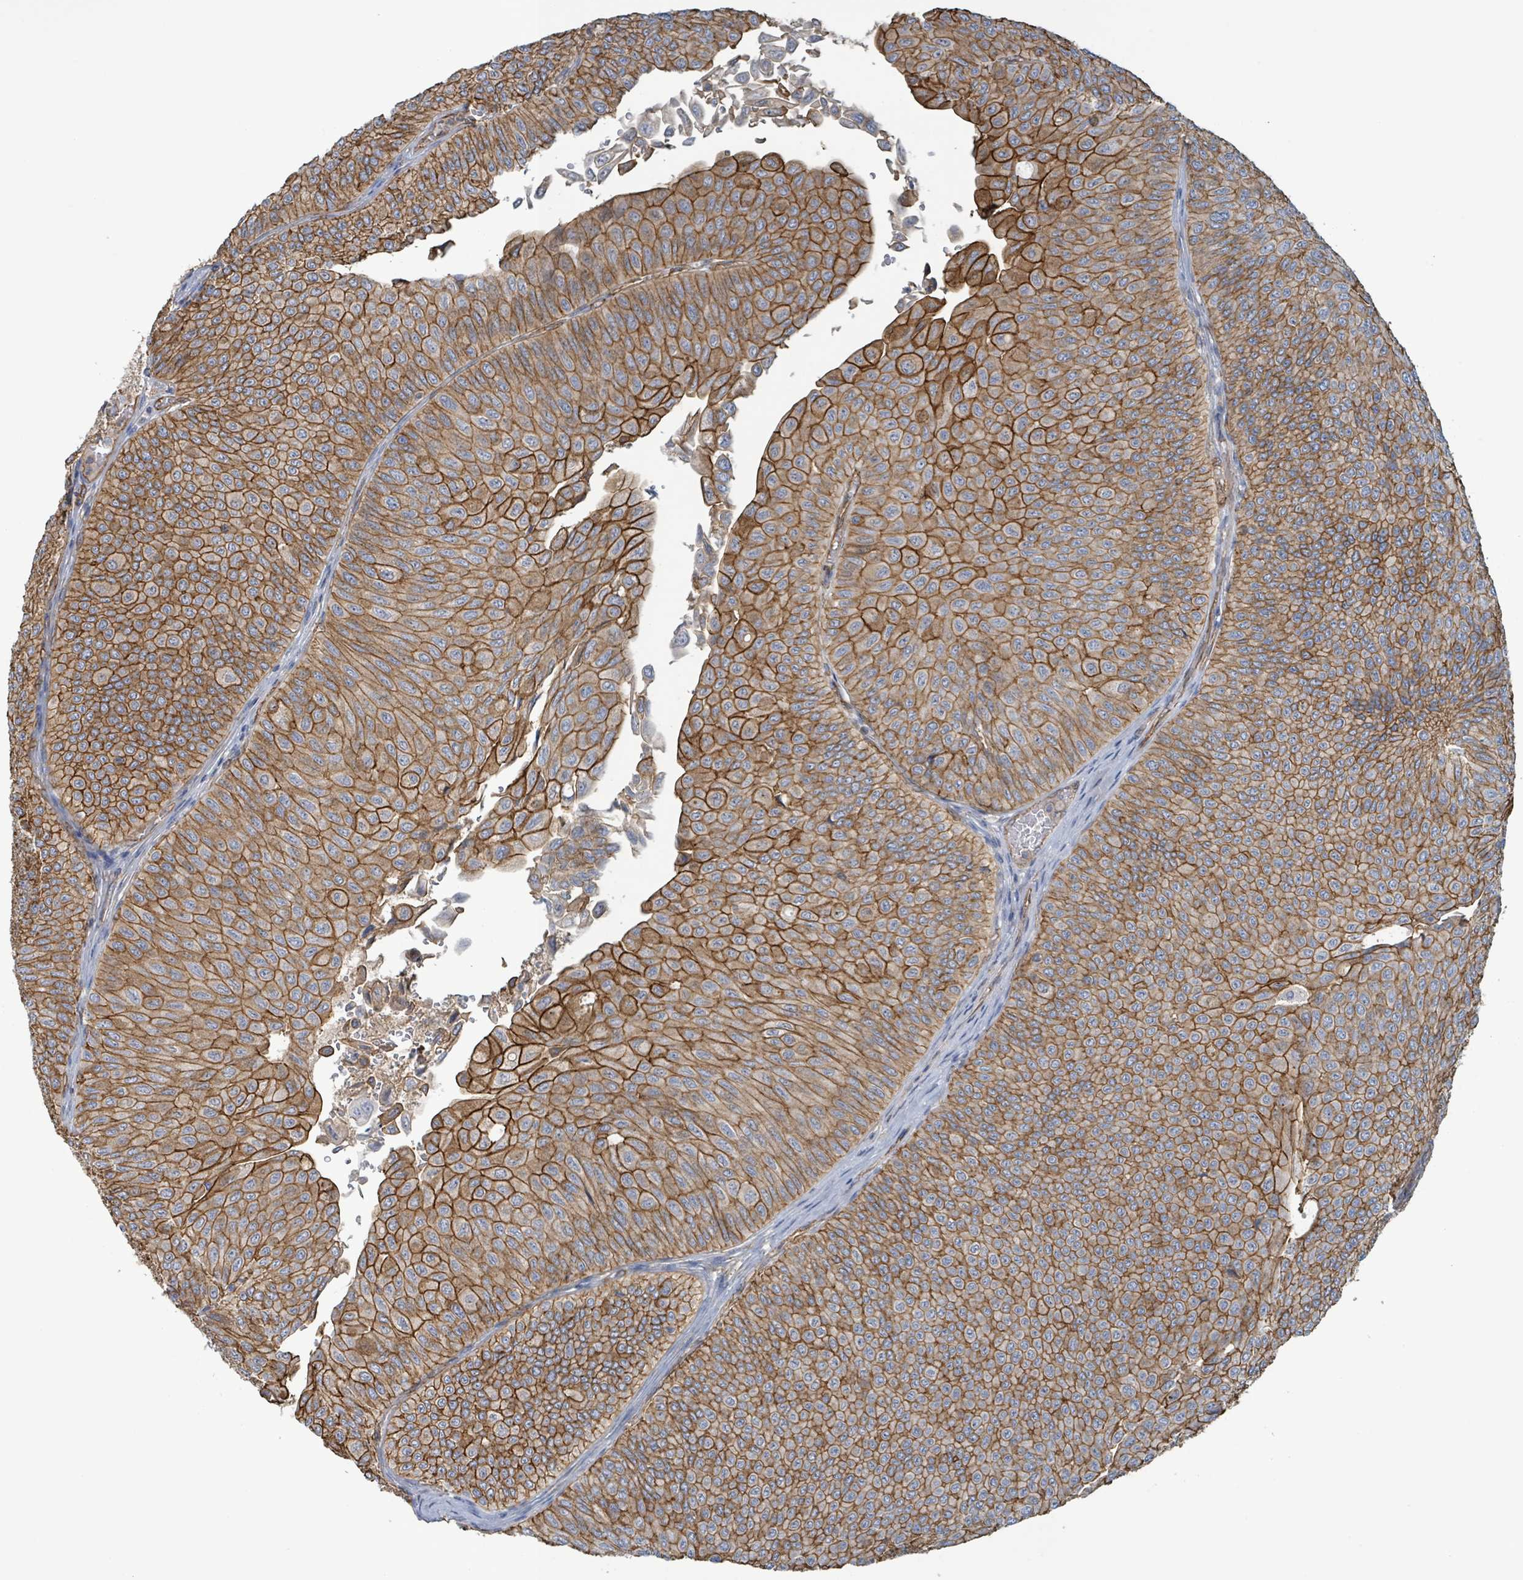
{"staining": {"intensity": "strong", "quantity": ">75%", "location": "cytoplasmic/membranous"}, "tissue": "urothelial cancer", "cell_type": "Tumor cells", "image_type": "cancer", "snomed": [{"axis": "morphology", "description": "Urothelial carcinoma, NOS"}, {"axis": "topography", "description": "Urinary bladder"}], "caption": "A high-resolution histopathology image shows immunohistochemistry (IHC) staining of transitional cell carcinoma, which demonstrates strong cytoplasmic/membranous positivity in about >75% of tumor cells.", "gene": "LDOC1", "patient": {"sex": "male", "age": 59}}